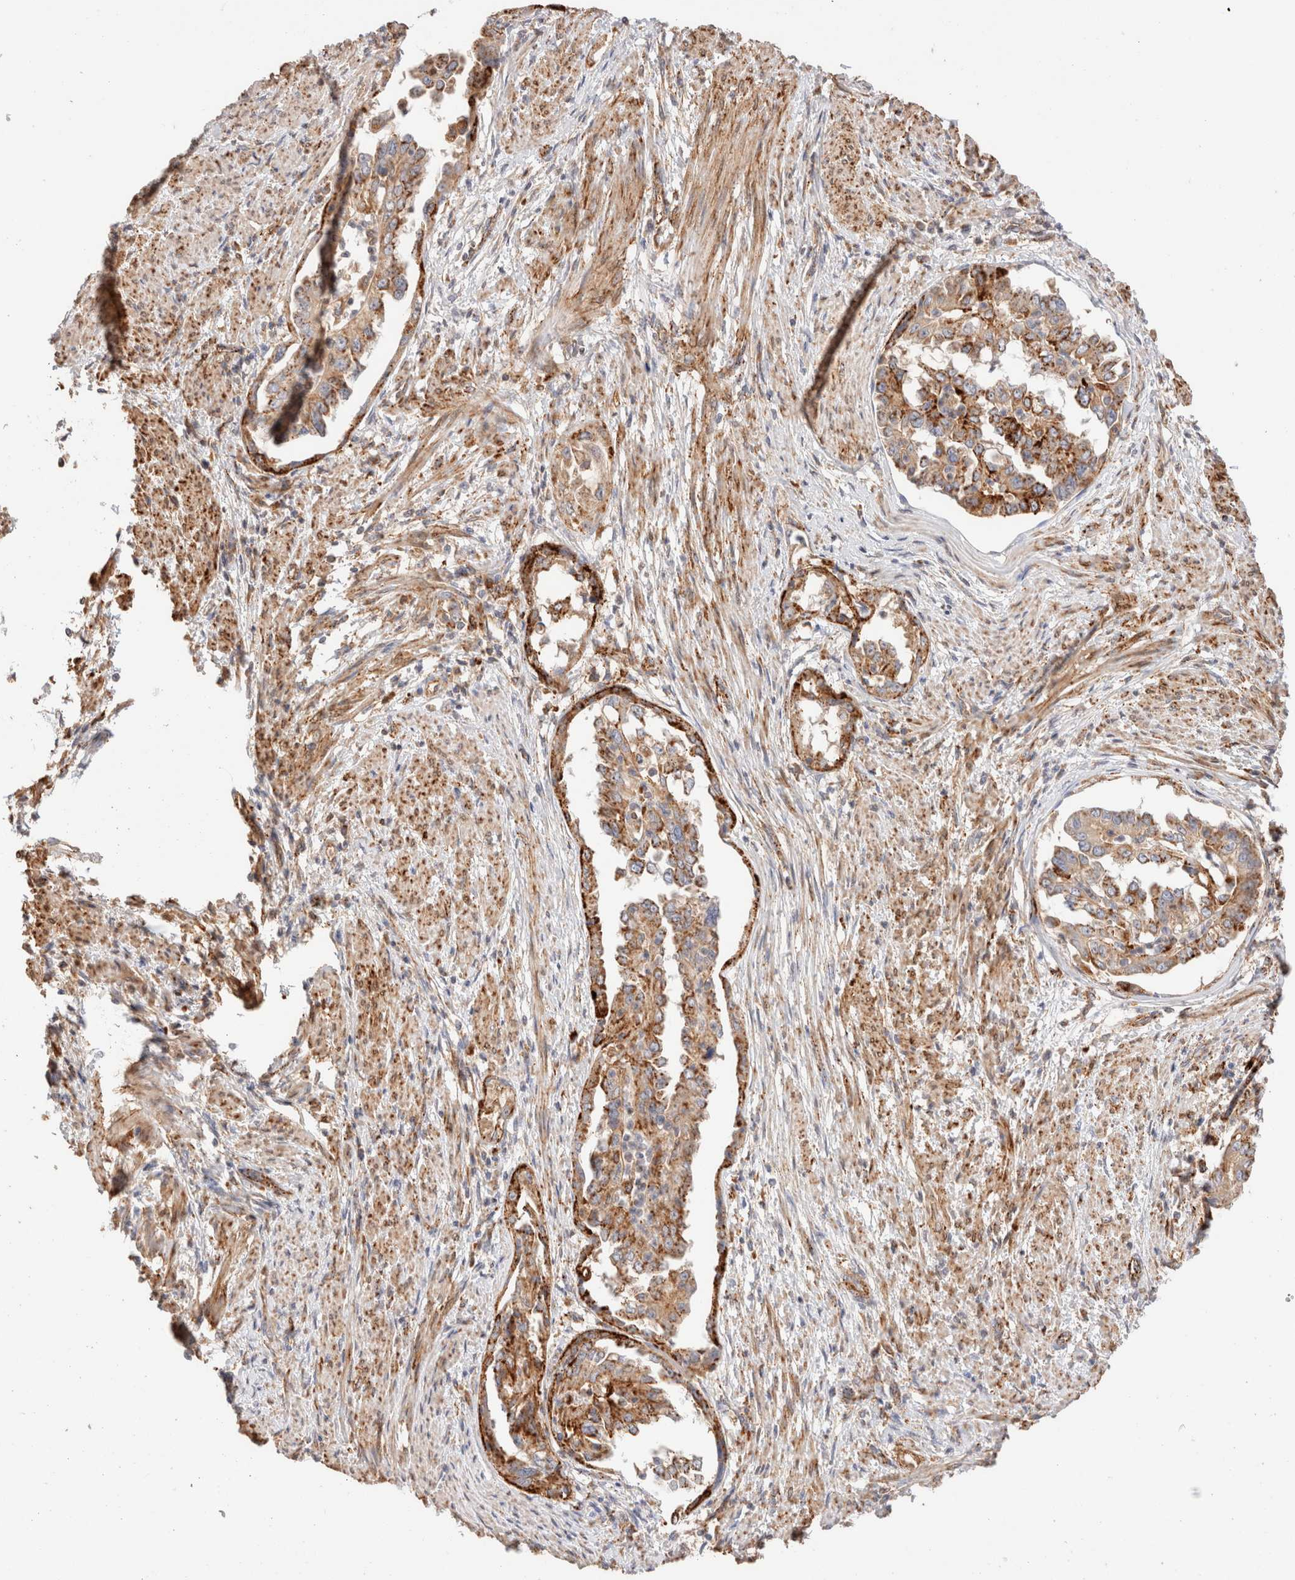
{"staining": {"intensity": "moderate", "quantity": ">75%", "location": "cytoplasmic/membranous"}, "tissue": "endometrial cancer", "cell_type": "Tumor cells", "image_type": "cancer", "snomed": [{"axis": "morphology", "description": "Adenocarcinoma, NOS"}, {"axis": "topography", "description": "Endometrium"}], "caption": "Tumor cells exhibit medium levels of moderate cytoplasmic/membranous expression in approximately >75% of cells in adenocarcinoma (endometrial).", "gene": "RABEPK", "patient": {"sex": "female", "age": 85}}